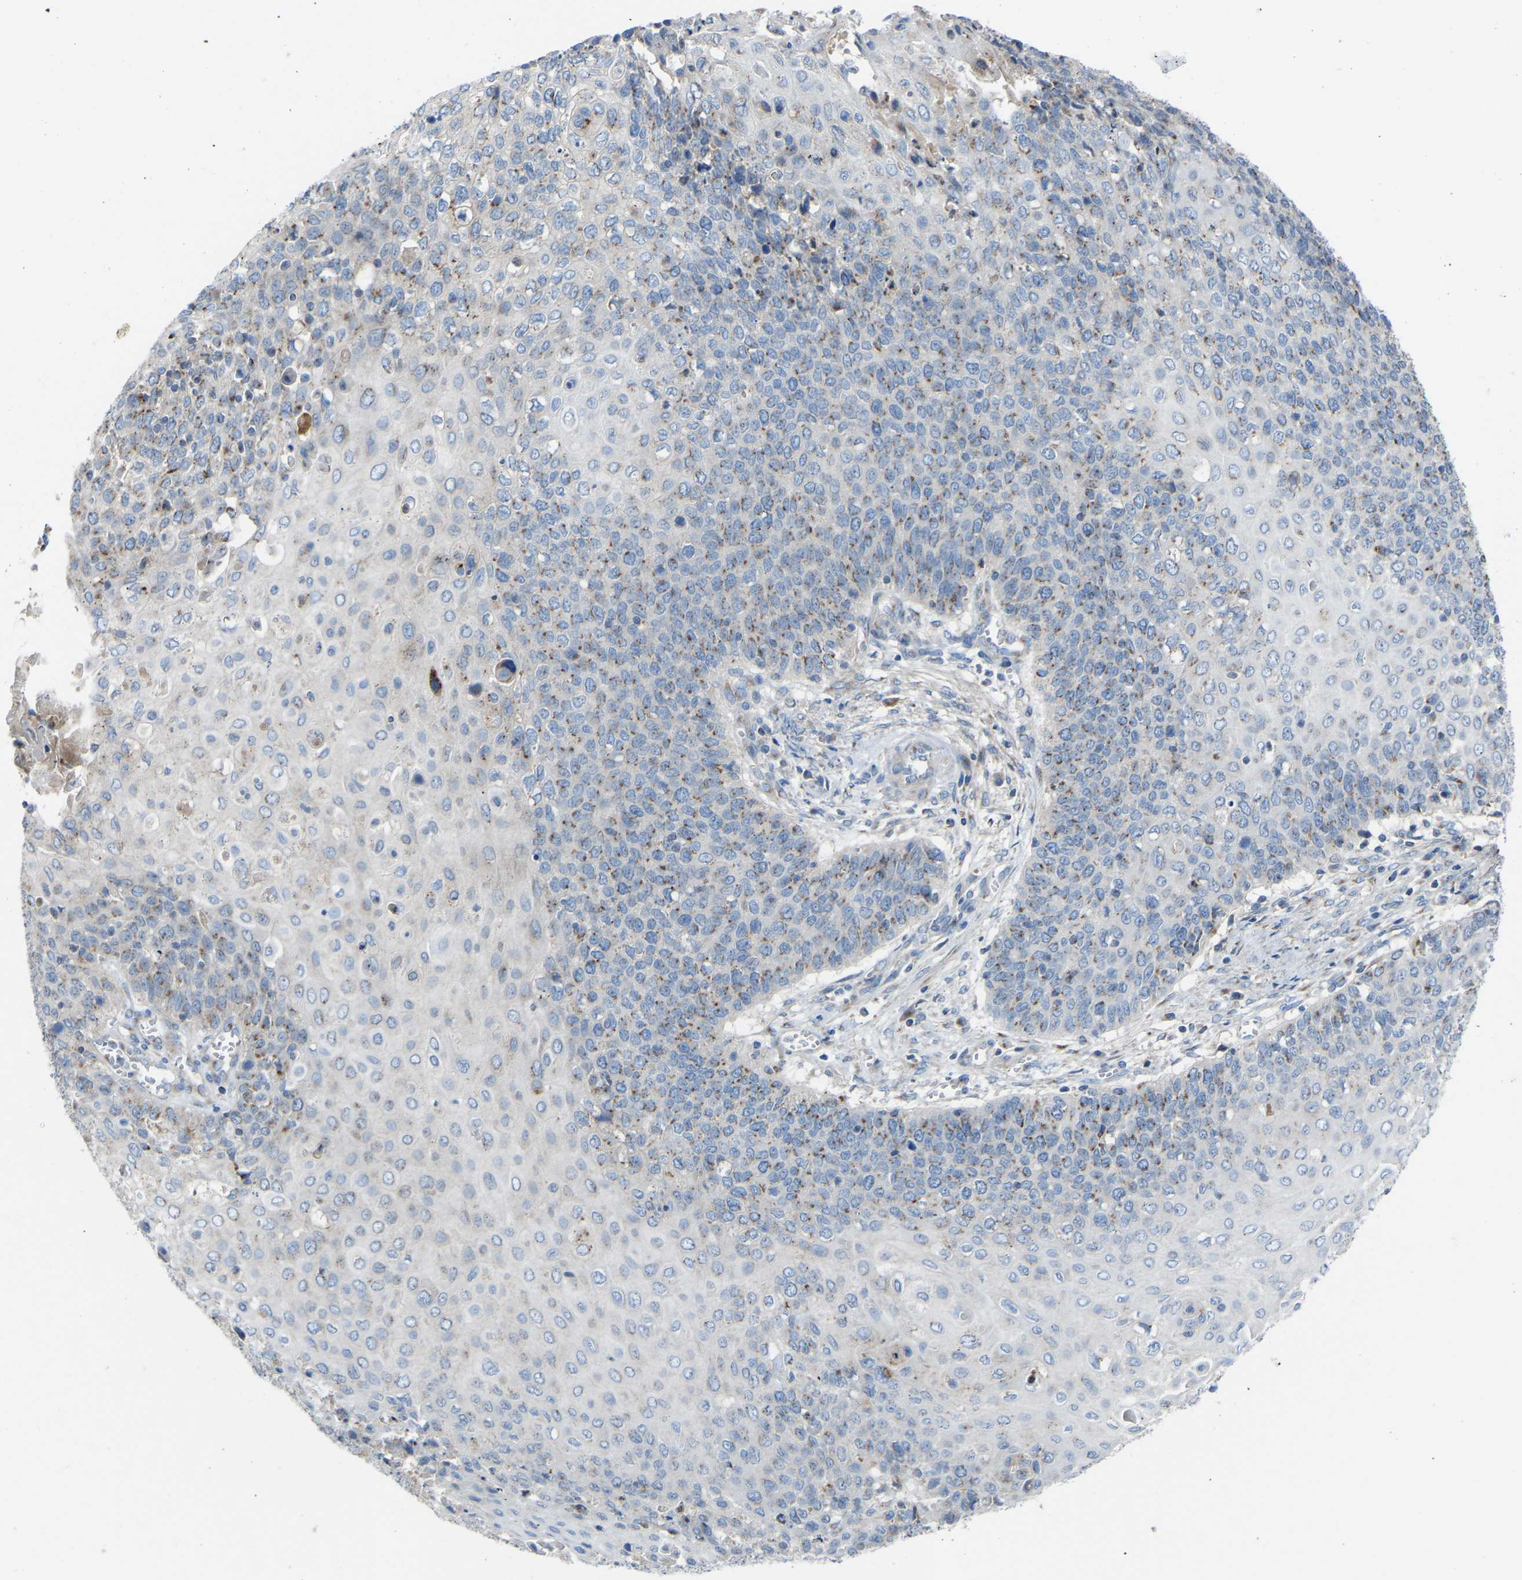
{"staining": {"intensity": "weak", "quantity": ">75%", "location": "cytoplasmic/membranous"}, "tissue": "cervical cancer", "cell_type": "Tumor cells", "image_type": "cancer", "snomed": [{"axis": "morphology", "description": "Squamous cell carcinoma, NOS"}, {"axis": "topography", "description": "Cervix"}], "caption": "Weak cytoplasmic/membranous positivity is present in about >75% of tumor cells in squamous cell carcinoma (cervical). The staining was performed using DAB, with brown indicating positive protein expression. Nuclei are stained blue with hematoxylin.", "gene": "CANT1", "patient": {"sex": "female", "age": 39}}